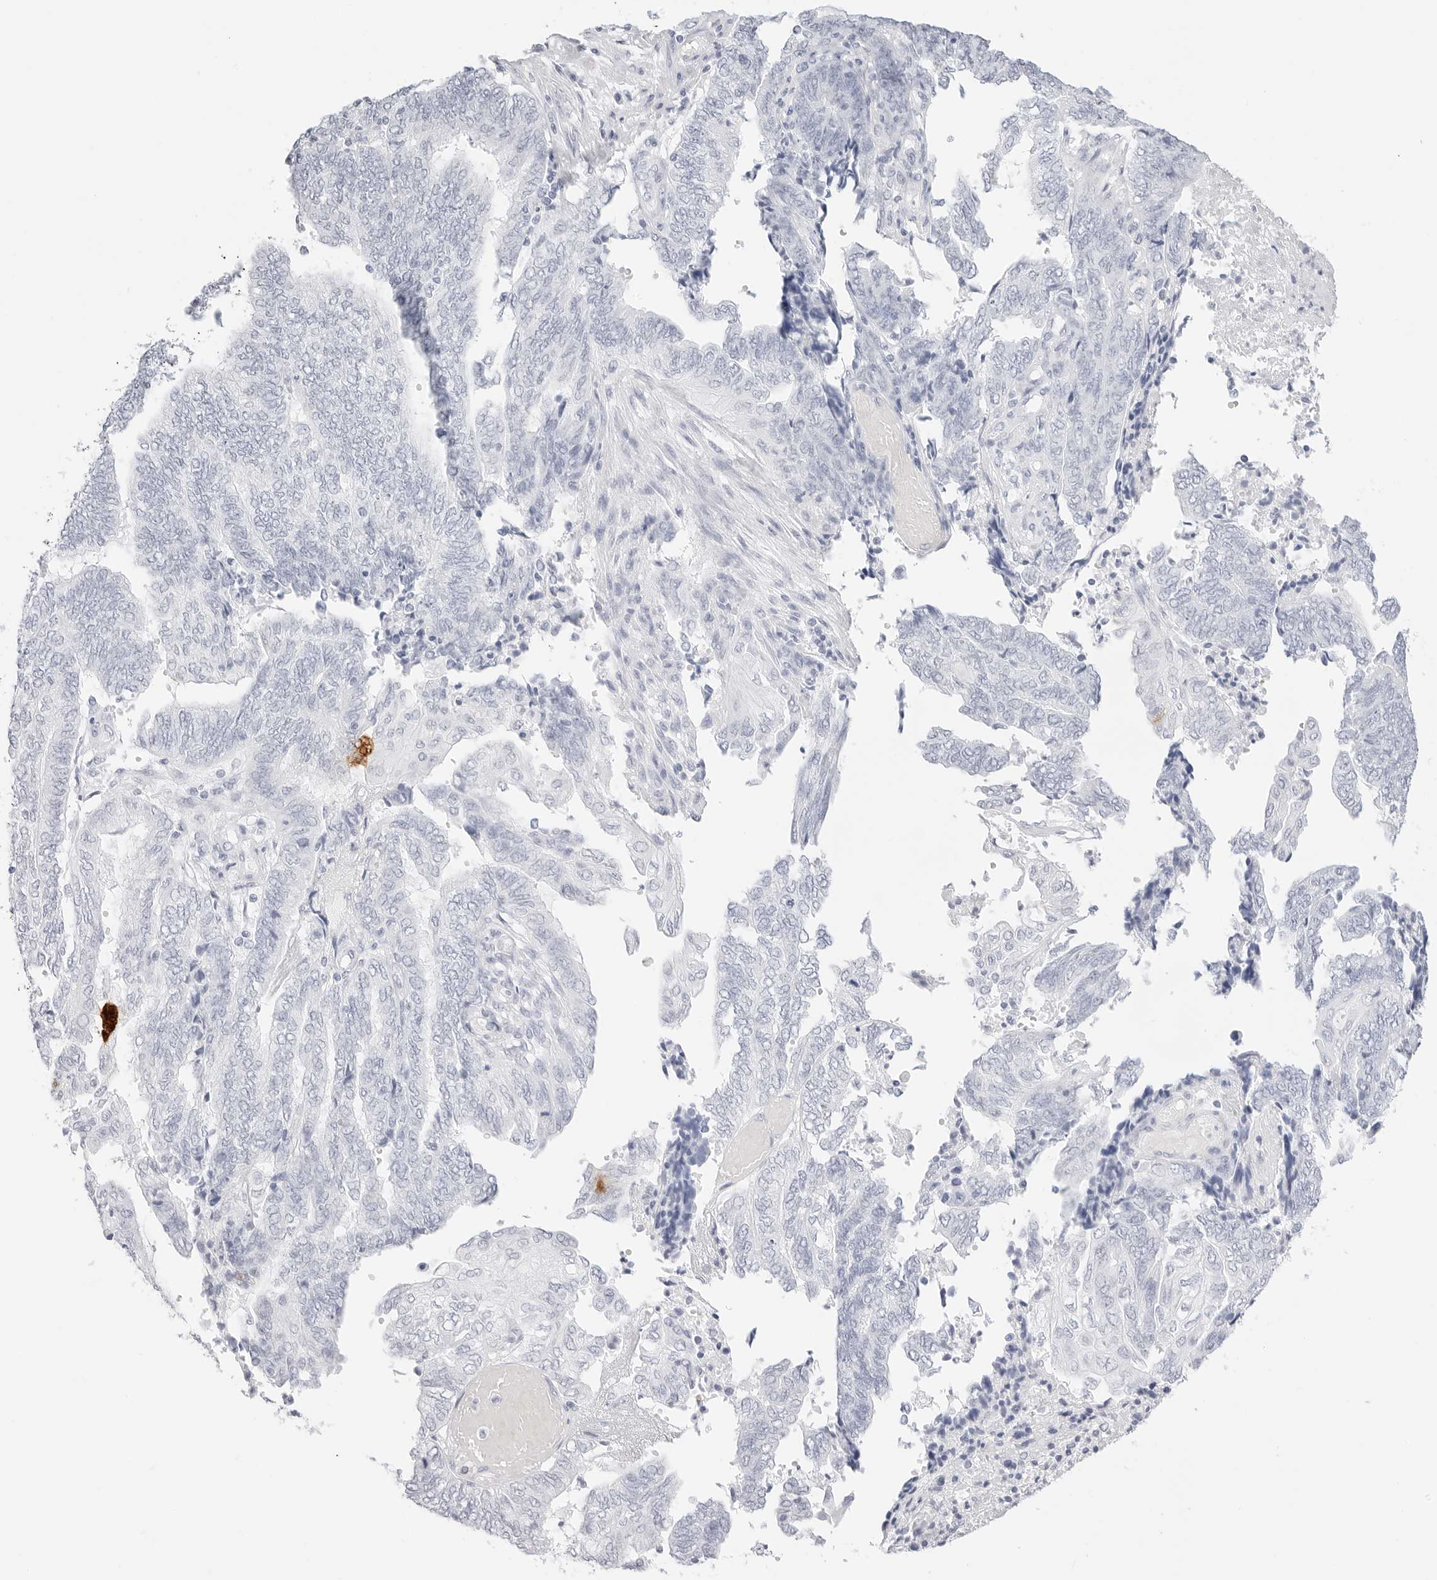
{"staining": {"intensity": "negative", "quantity": "none", "location": "none"}, "tissue": "endometrial cancer", "cell_type": "Tumor cells", "image_type": "cancer", "snomed": [{"axis": "morphology", "description": "Adenocarcinoma, NOS"}, {"axis": "topography", "description": "Uterus"}, {"axis": "topography", "description": "Endometrium"}], "caption": "Human endometrial cancer (adenocarcinoma) stained for a protein using immunohistochemistry (IHC) displays no positivity in tumor cells.", "gene": "TFF2", "patient": {"sex": "female", "age": 70}}